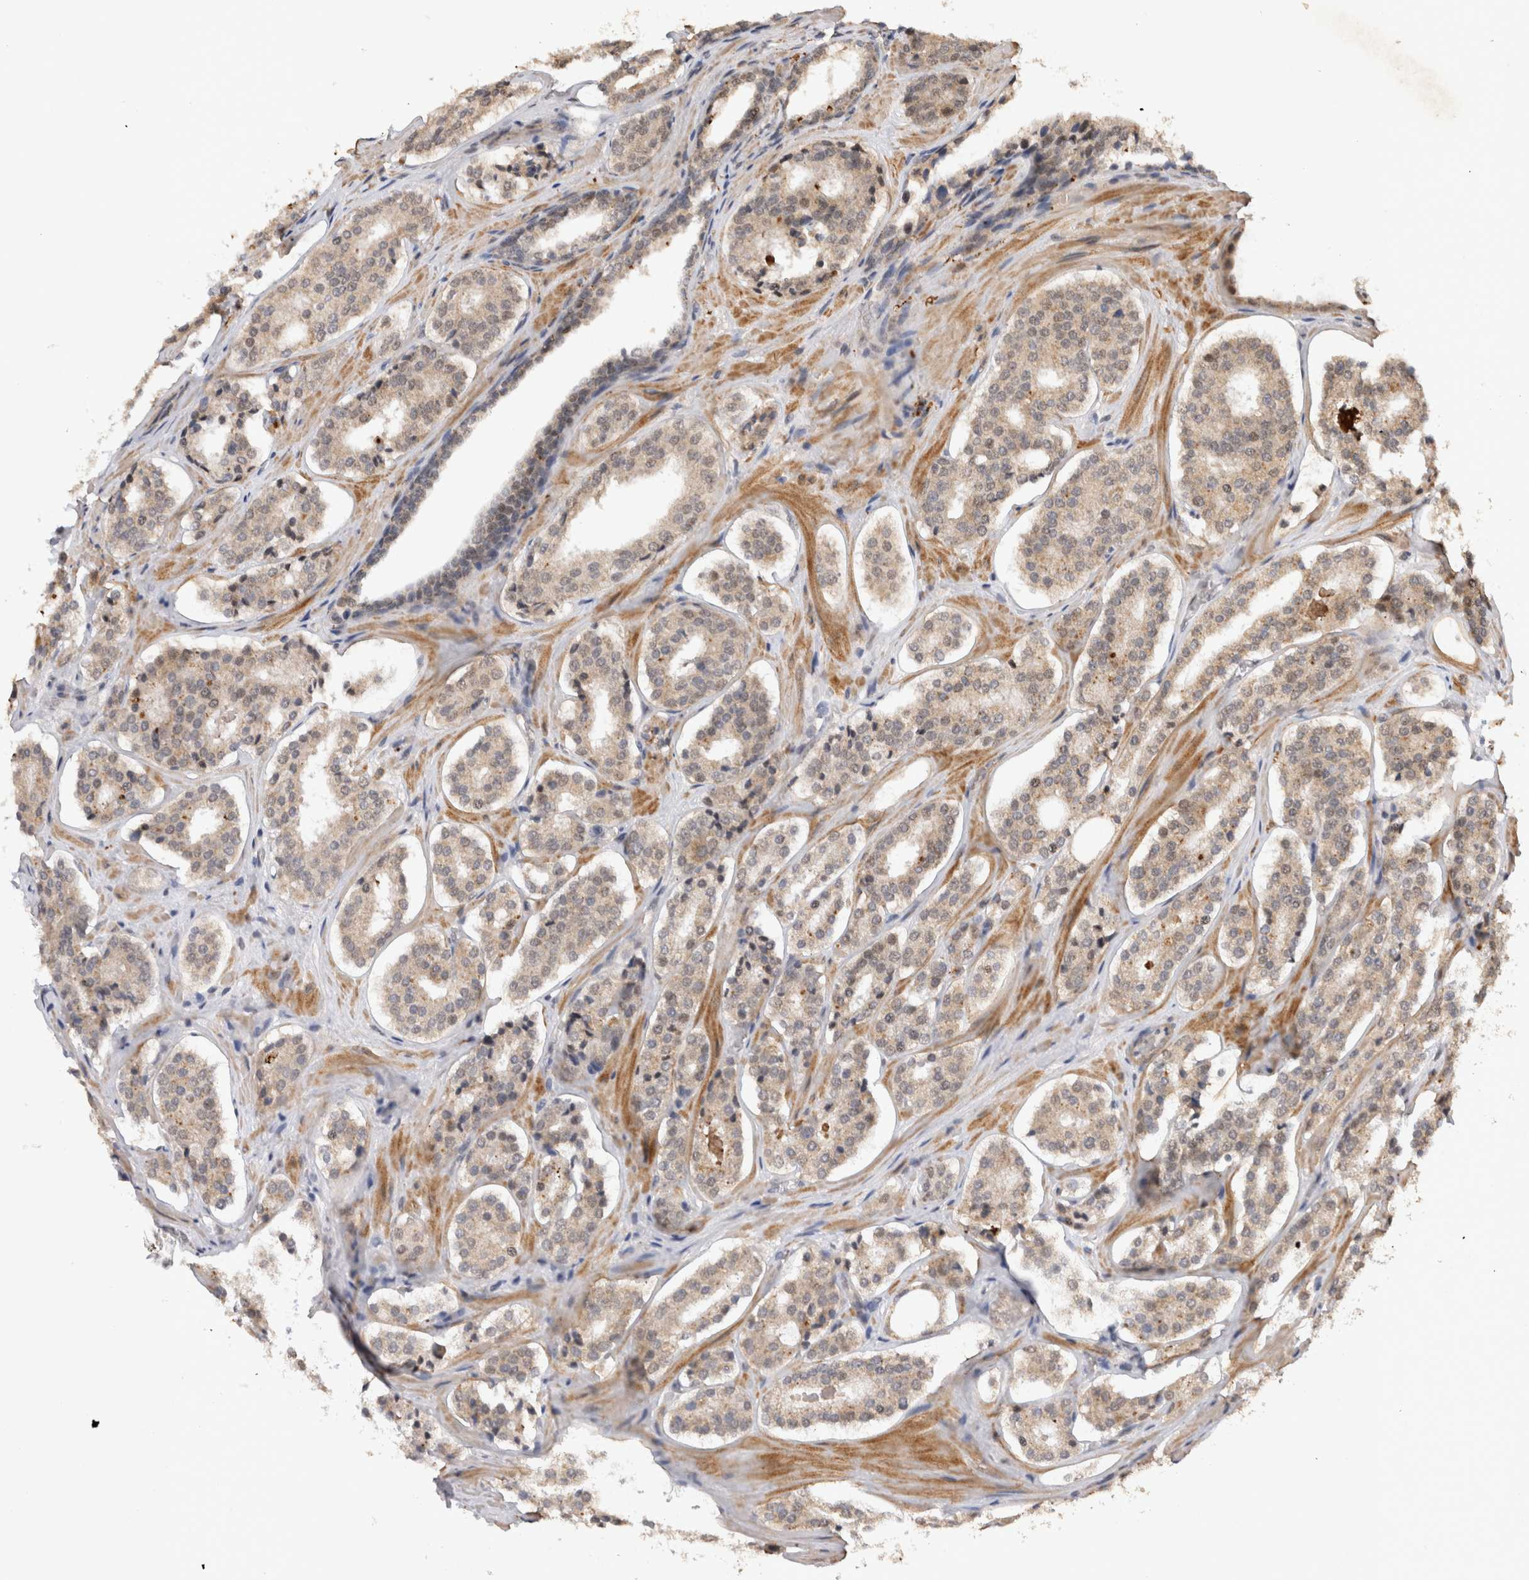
{"staining": {"intensity": "weak", "quantity": "25%-75%", "location": "cytoplasmic/membranous,nuclear"}, "tissue": "prostate cancer", "cell_type": "Tumor cells", "image_type": "cancer", "snomed": [{"axis": "morphology", "description": "Adenocarcinoma, High grade"}, {"axis": "topography", "description": "Prostate"}], "caption": "Immunohistochemical staining of human prostate cancer demonstrates low levels of weak cytoplasmic/membranous and nuclear expression in approximately 25%-75% of tumor cells.", "gene": "KEAP1", "patient": {"sex": "male", "age": 60}}